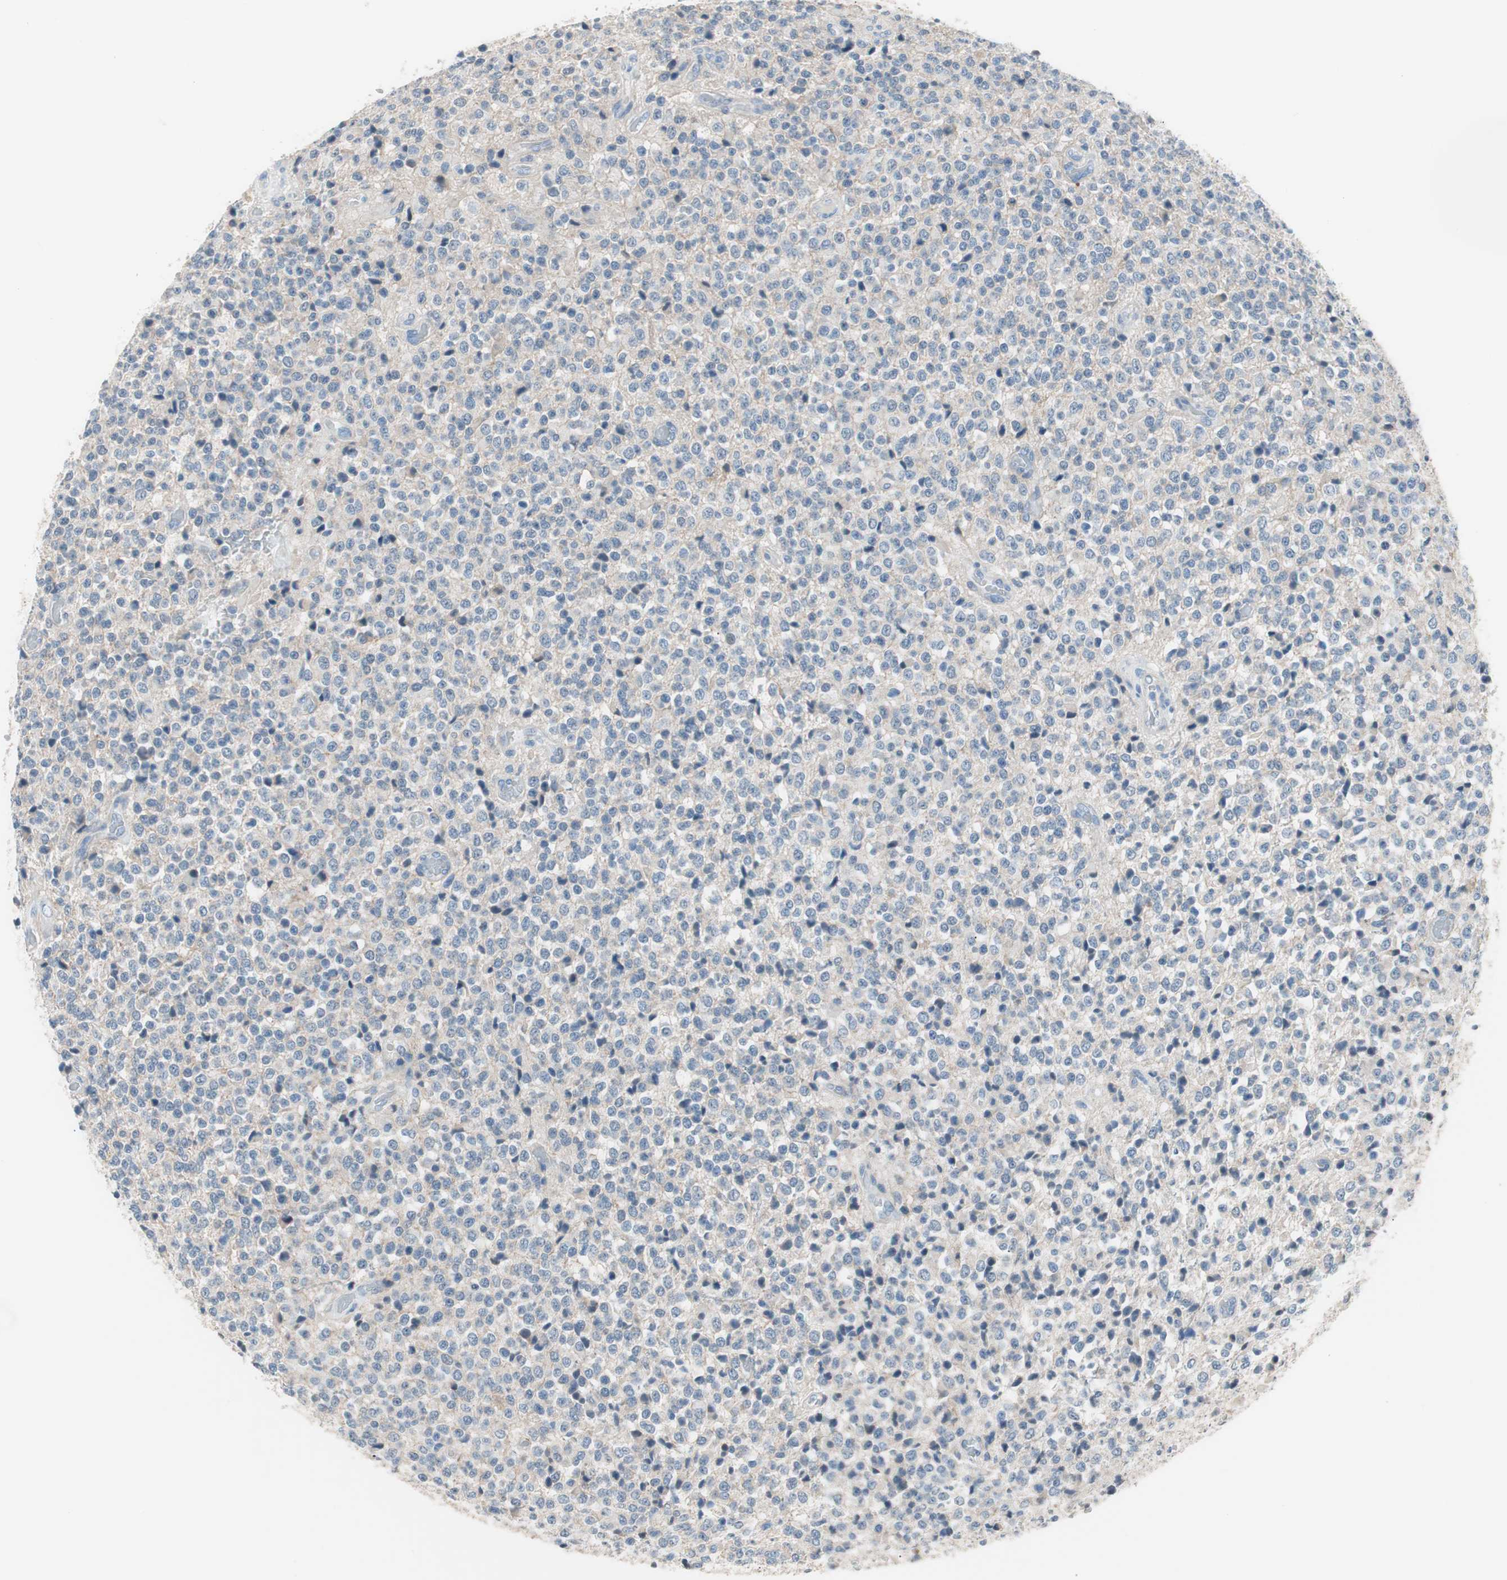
{"staining": {"intensity": "negative", "quantity": "none", "location": "none"}, "tissue": "glioma", "cell_type": "Tumor cells", "image_type": "cancer", "snomed": [{"axis": "morphology", "description": "Glioma, malignant, High grade"}, {"axis": "topography", "description": "pancreas cauda"}], "caption": "High power microscopy histopathology image of an immunohistochemistry image of malignant glioma (high-grade), revealing no significant positivity in tumor cells. Brightfield microscopy of IHC stained with DAB (brown) and hematoxylin (blue), captured at high magnification.", "gene": "VIL1", "patient": {"sex": "male", "age": 60}}